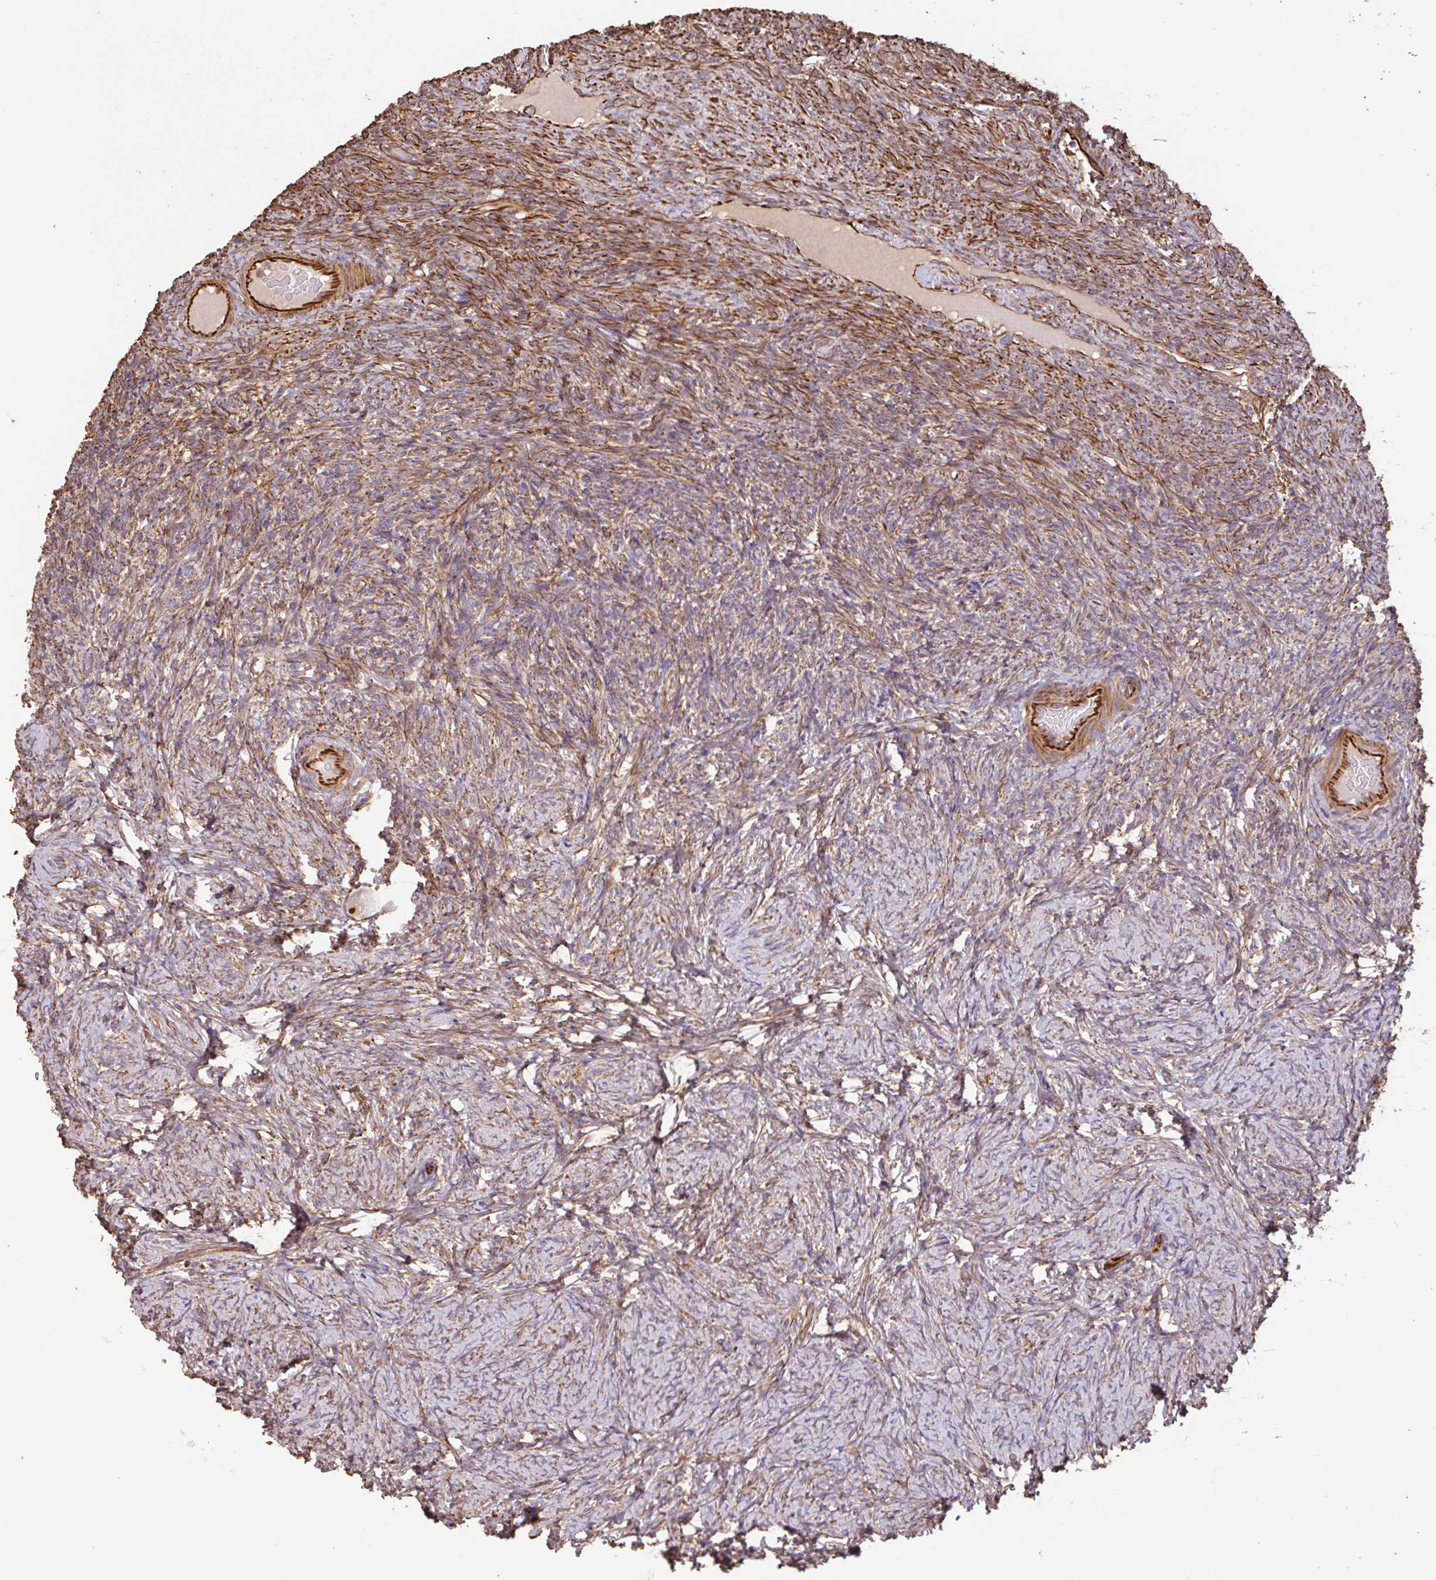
{"staining": {"intensity": "moderate", "quantity": ">75%", "location": "cytoplasmic/membranous"}, "tissue": "ovary", "cell_type": "Ovarian stroma cells", "image_type": "normal", "snomed": [{"axis": "morphology", "description": "Normal tissue, NOS"}, {"axis": "topography", "description": "Ovary"}], "caption": "Ovarian stroma cells exhibit medium levels of moderate cytoplasmic/membranous expression in about >75% of cells in unremarkable human ovary.", "gene": "ZNF790", "patient": {"sex": "female", "age": 34}}